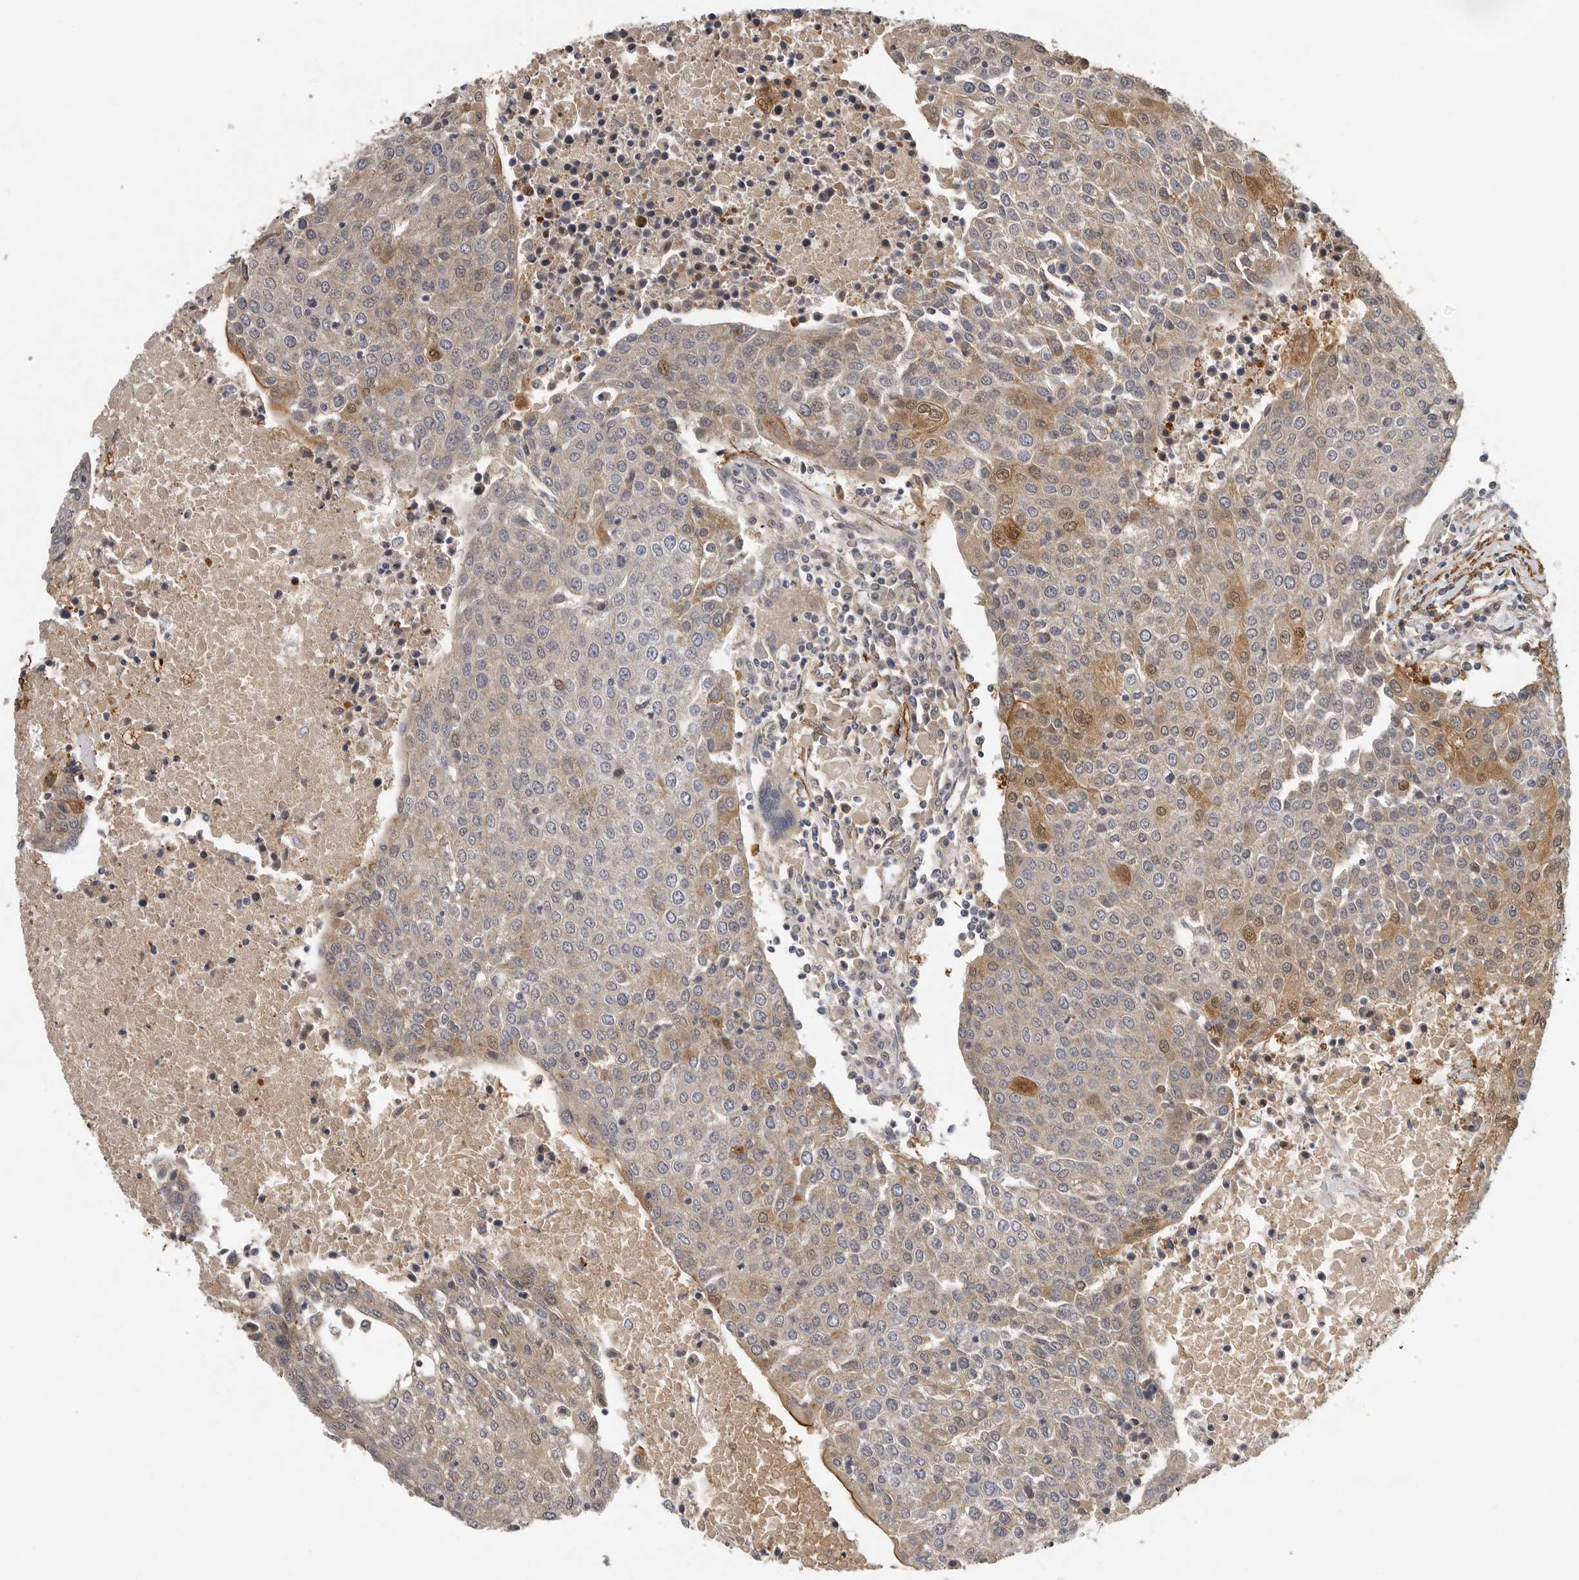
{"staining": {"intensity": "moderate", "quantity": "<25%", "location": "cytoplasmic/membranous"}, "tissue": "urothelial cancer", "cell_type": "Tumor cells", "image_type": "cancer", "snomed": [{"axis": "morphology", "description": "Urothelial carcinoma, High grade"}, {"axis": "topography", "description": "Urinary bladder"}], "caption": "An image of urothelial cancer stained for a protein demonstrates moderate cytoplasmic/membranous brown staining in tumor cells. (Brightfield microscopy of DAB IHC at high magnification).", "gene": "RNF157", "patient": {"sex": "female", "age": 85}}